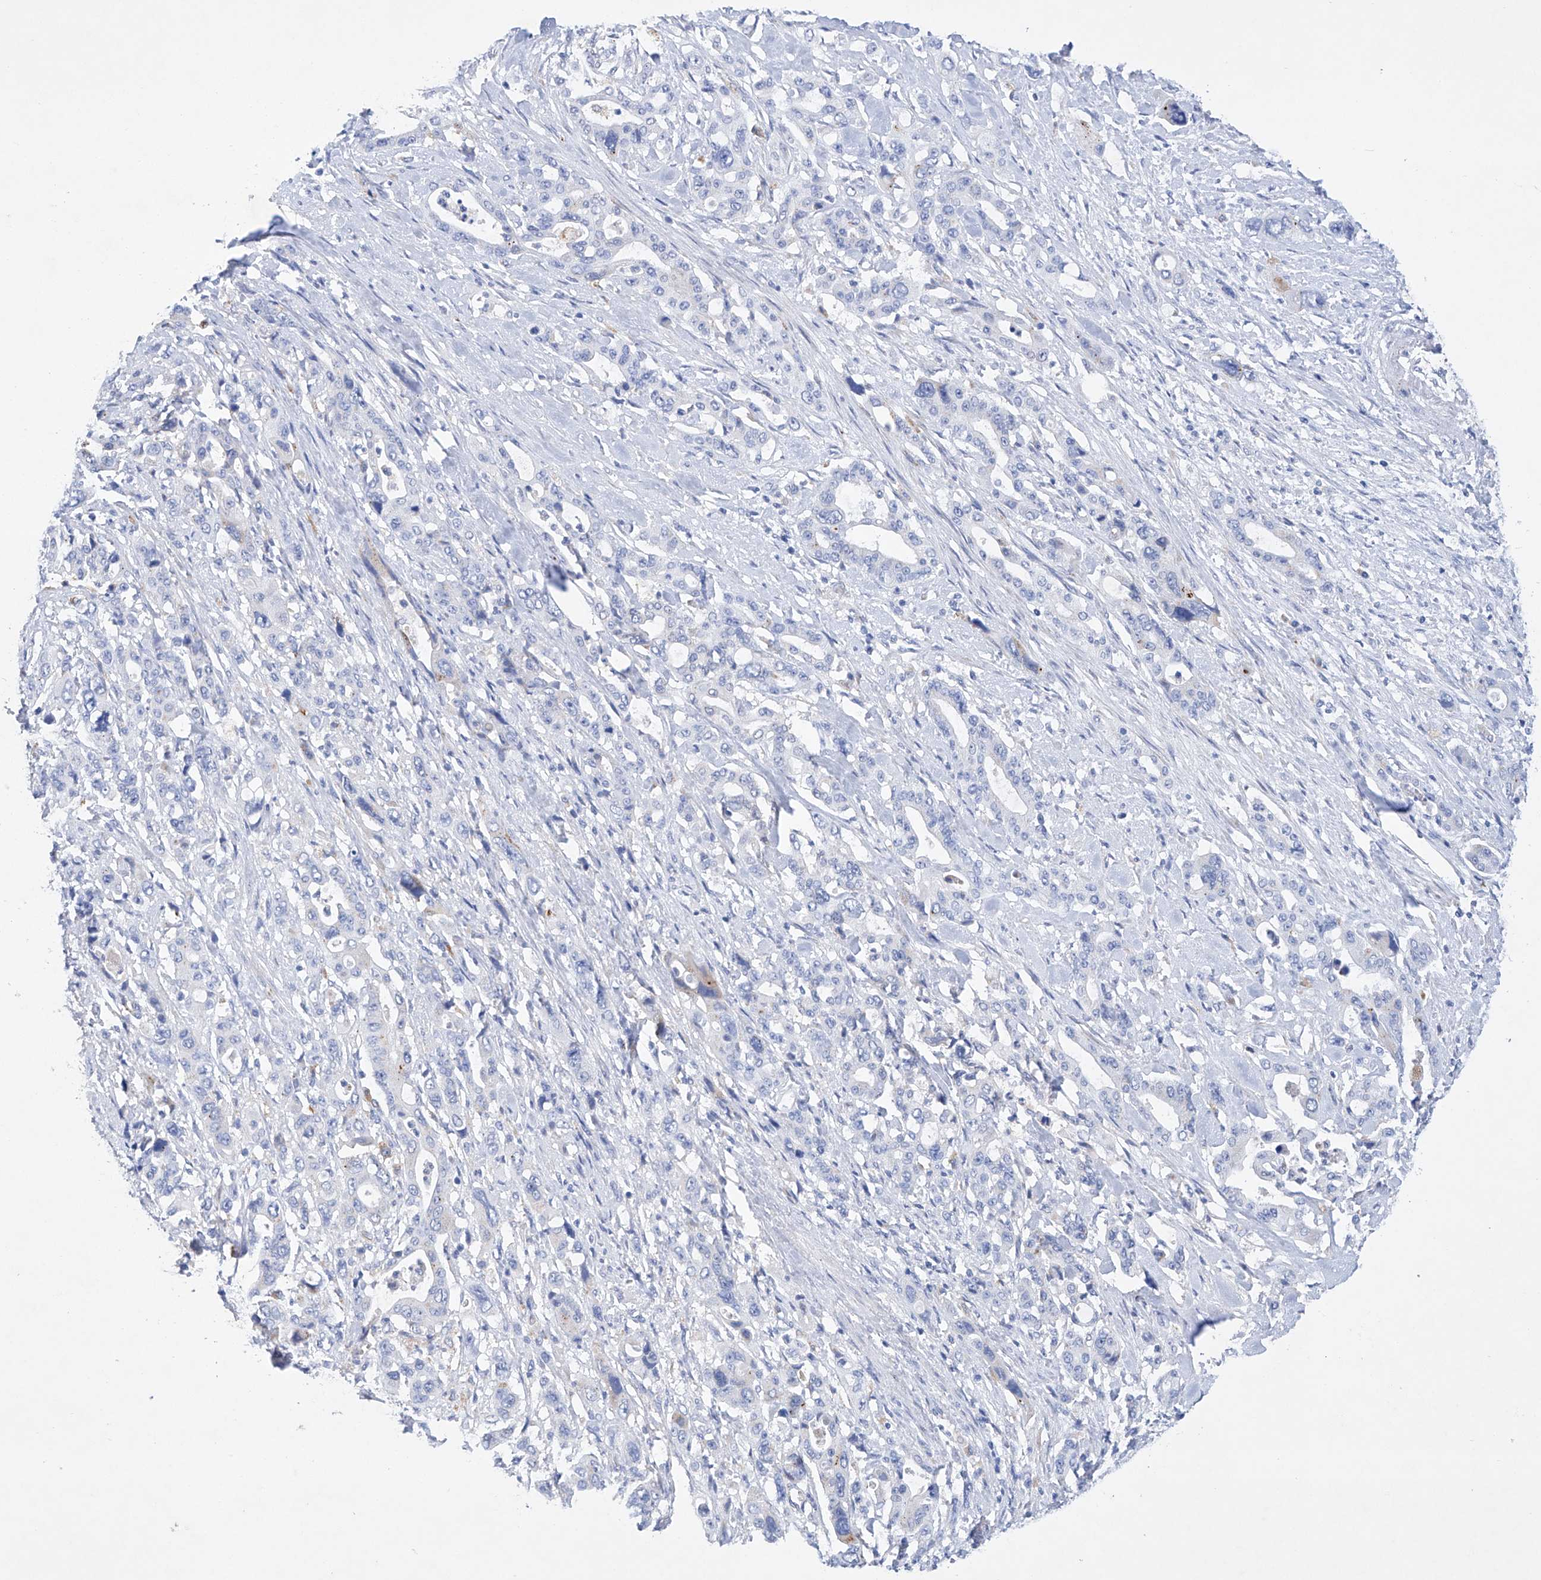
{"staining": {"intensity": "negative", "quantity": "none", "location": "none"}, "tissue": "pancreatic cancer", "cell_type": "Tumor cells", "image_type": "cancer", "snomed": [{"axis": "morphology", "description": "Adenocarcinoma, NOS"}, {"axis": "topography", "description": "Pancreas"}], "caption": "Immunohistochemistry photomicrograph of neoplastic tissue: pancreatic cancer (adenocarcinoma) stained with DAB shows no significant protein expression in tumor cells.", "gene": "LURAP1", "patient": {"sex": "male", "age": 46}}